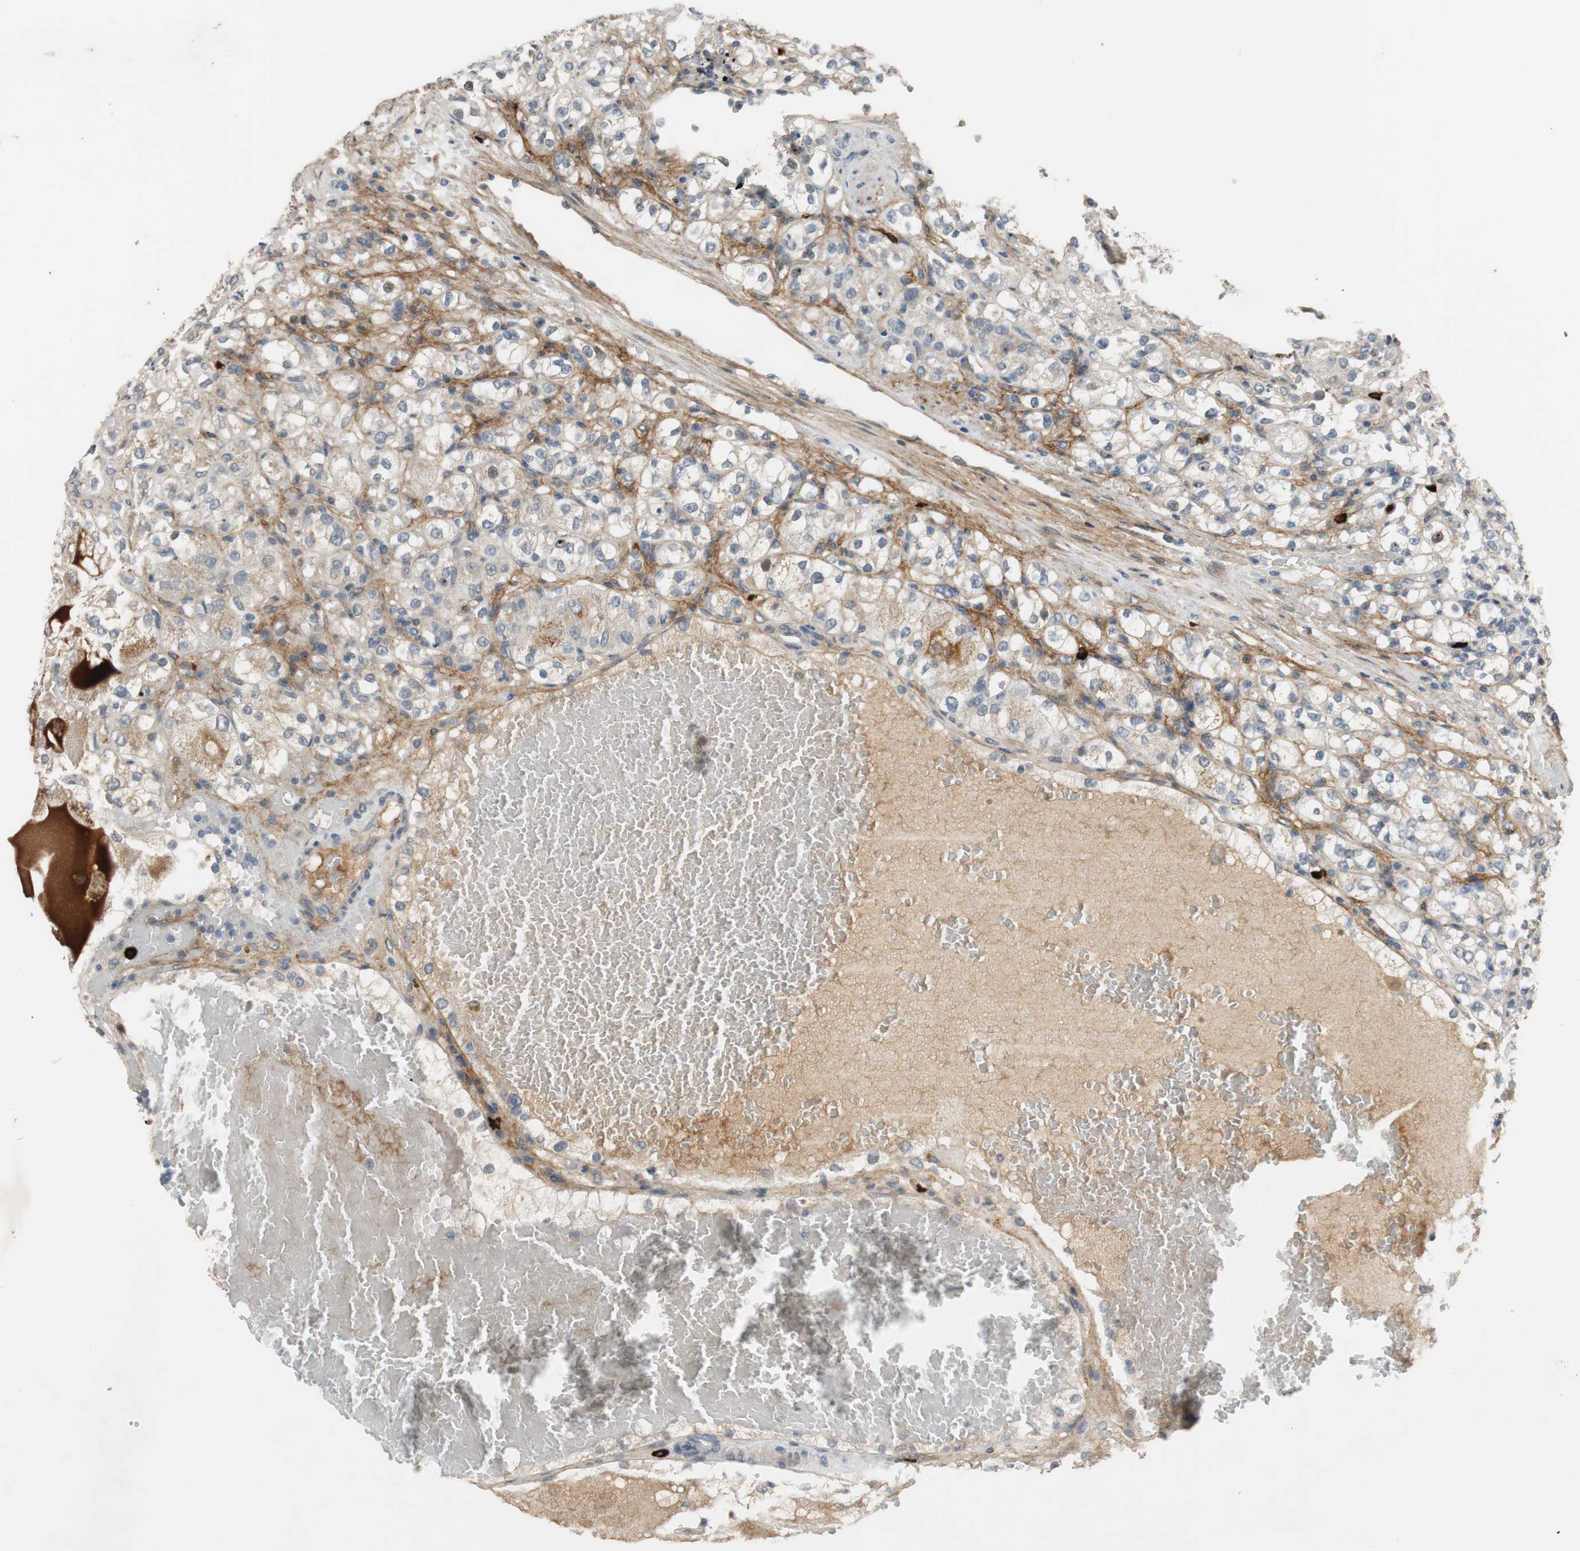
{"staining": {"intensity": "weak", "quantity": "25%-75%", "location": "cytoplasmic/membranous"}, "tissue": "renal cancer", "cell_type": "Tumor cells", "image_type": "cancer", "snomed": [{"axis": "morphology", "description": "Normal tissue, NOS"}, {"axis": "morphology", "description": "Adenocarcinoma, NOS"}, {"axis": "topography", "description": "Kidney"}], "caption": "Weak cytoplasmic/membranous positivity for a protein is appreciated in approximately 25%-75% of tumor cells of renal cancer using immunohistochemistry.", "gene": "COL12A1", "patient": {"sex": "male", "age": 61}}